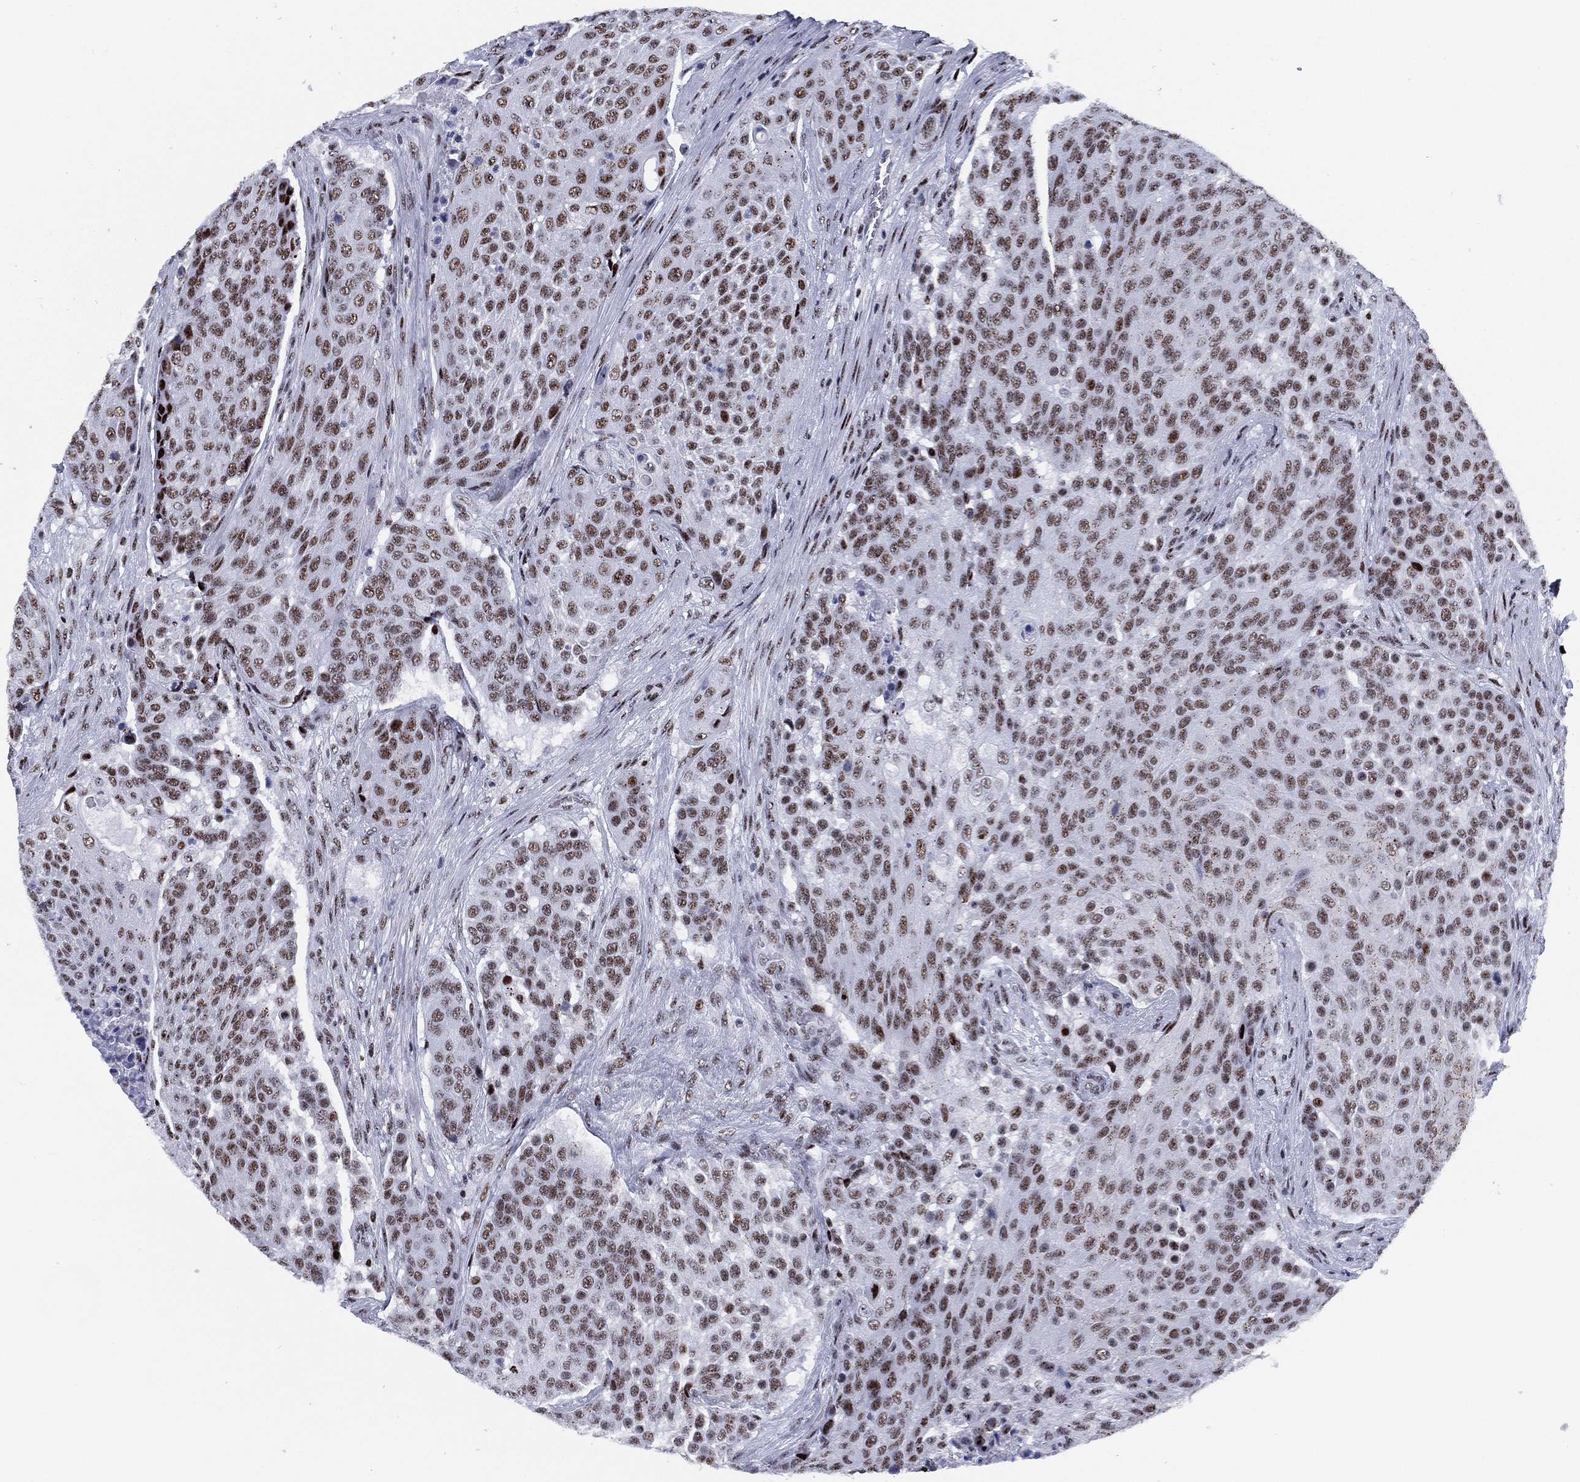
{"staining": {"intensity": "moderate", "quantity": ">75%", "location": "nuclear"}, "tissue": "urothelial cancer", "cell_type": "Tumor cells", "image_type": "cancer", "snomed": [{"axis": "morphology", "description": "Urothelial carcinoma, High grade"}, {"axis": "topography", "description": "Urinary bladder"}], "caption": "IHC image of human urothelial carcinoma (high-grade) stained for a protein (brown), which reveals medium levels of moderate nuclear staining in about >75% of tumor cells.", "gene": "CYB561D2", "patient": {"sex": "female", "age": 63}}